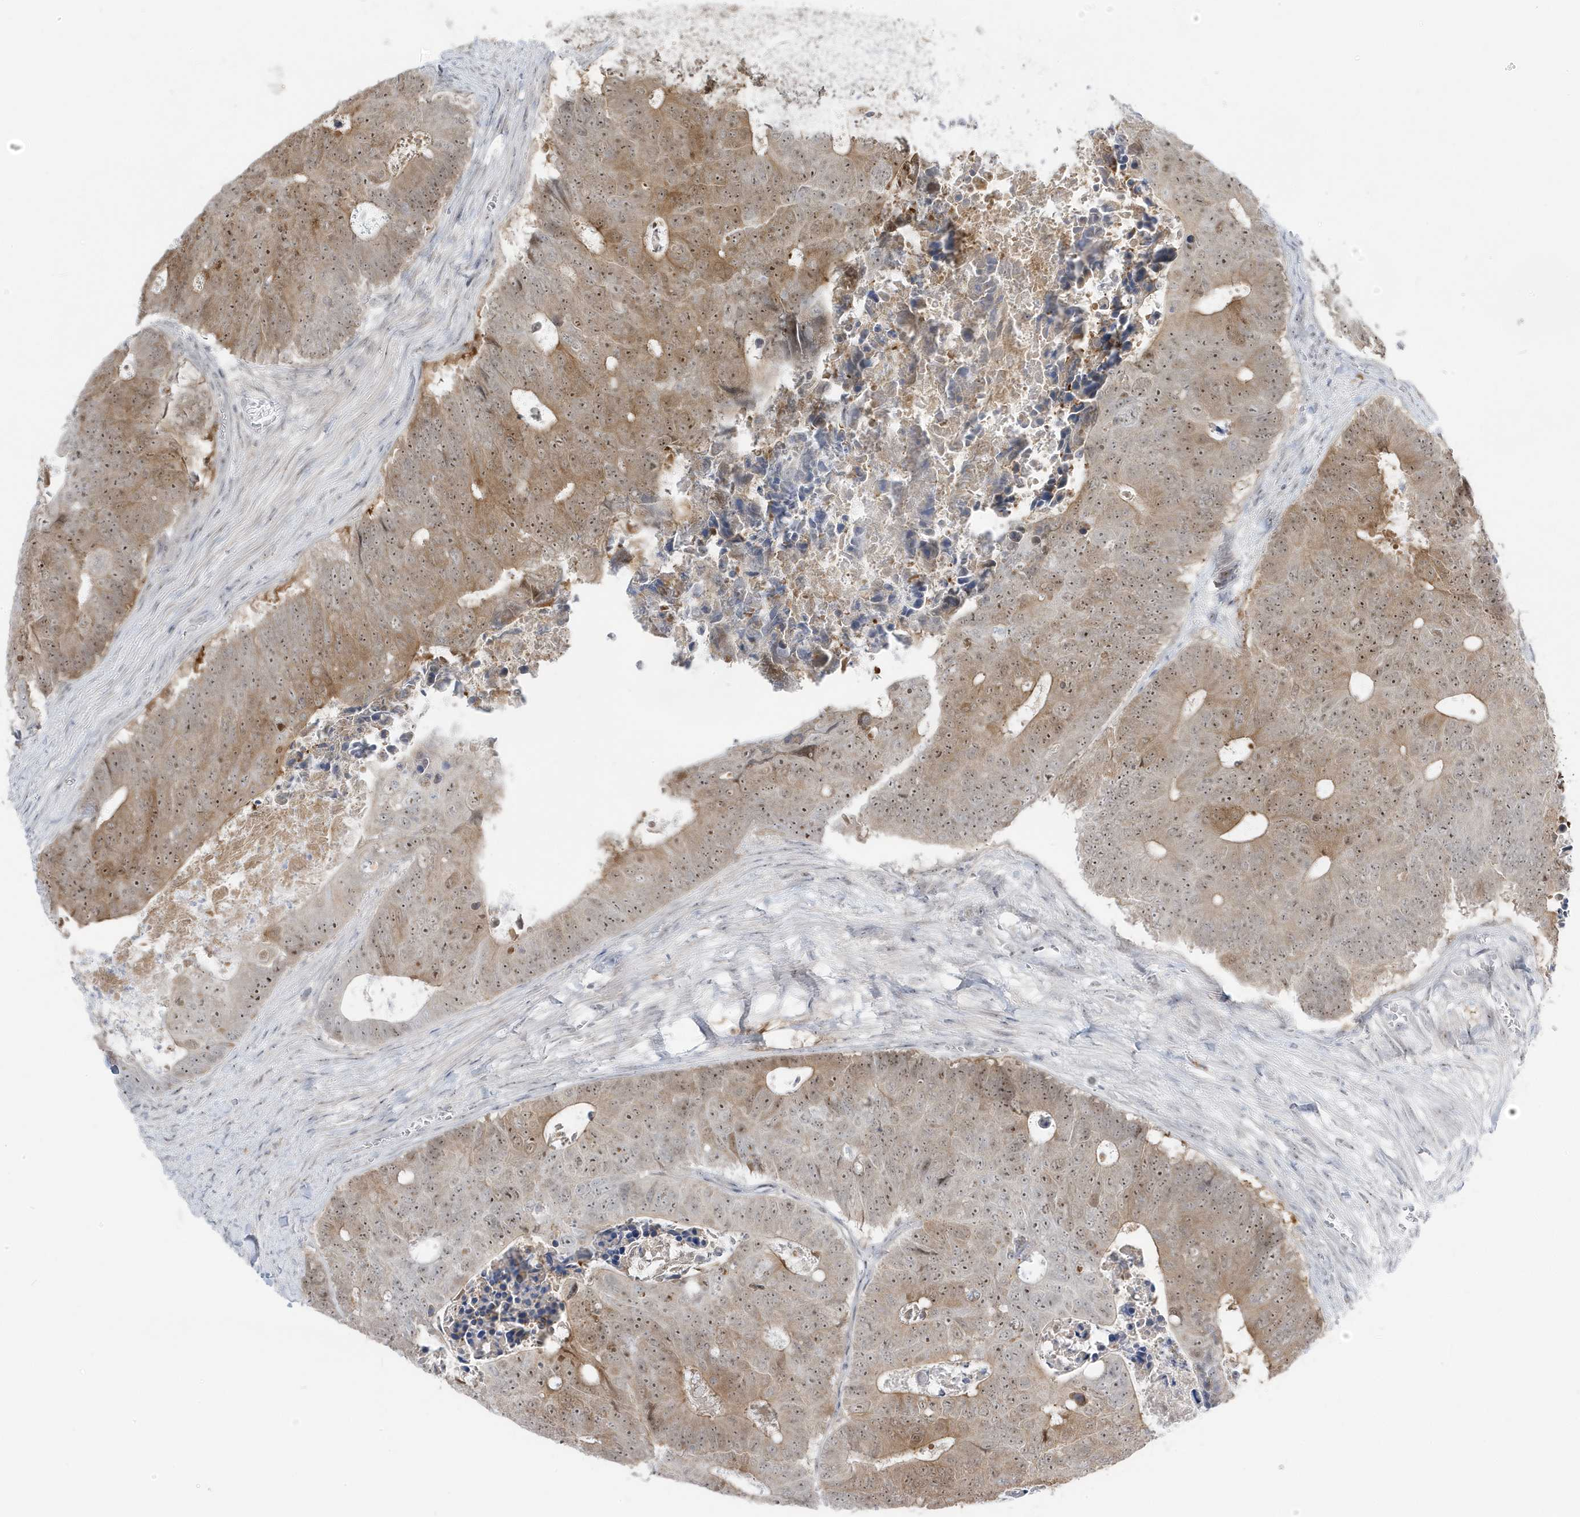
{"staining": {"intensity": "moderate", "quantity": ">75%", "location": "cytoplasmic/membranous,nuclear"}, "tissue": "colorectal cancer", "cell_type": "Tumor cells", "image_type": "cancer", "snomed": [{"axis": "morphology", "description": "Adenocarcinoma, NOS"}, {"axis": "topography", "description": "Colon"}], "caption": "Brown immunohistochemical staining in human colorectal cancer (adenocarcinoma) shows moderate cytoplasmic/membranous and nuclear staining in about >75% of tumor cells. (DAB (3,3'-diaminobenzidine) IHC, brown staining for protein, blue staining for nuclei).", "gene": "TSEN15", "patient": {"sex": "male", "age": 87}}